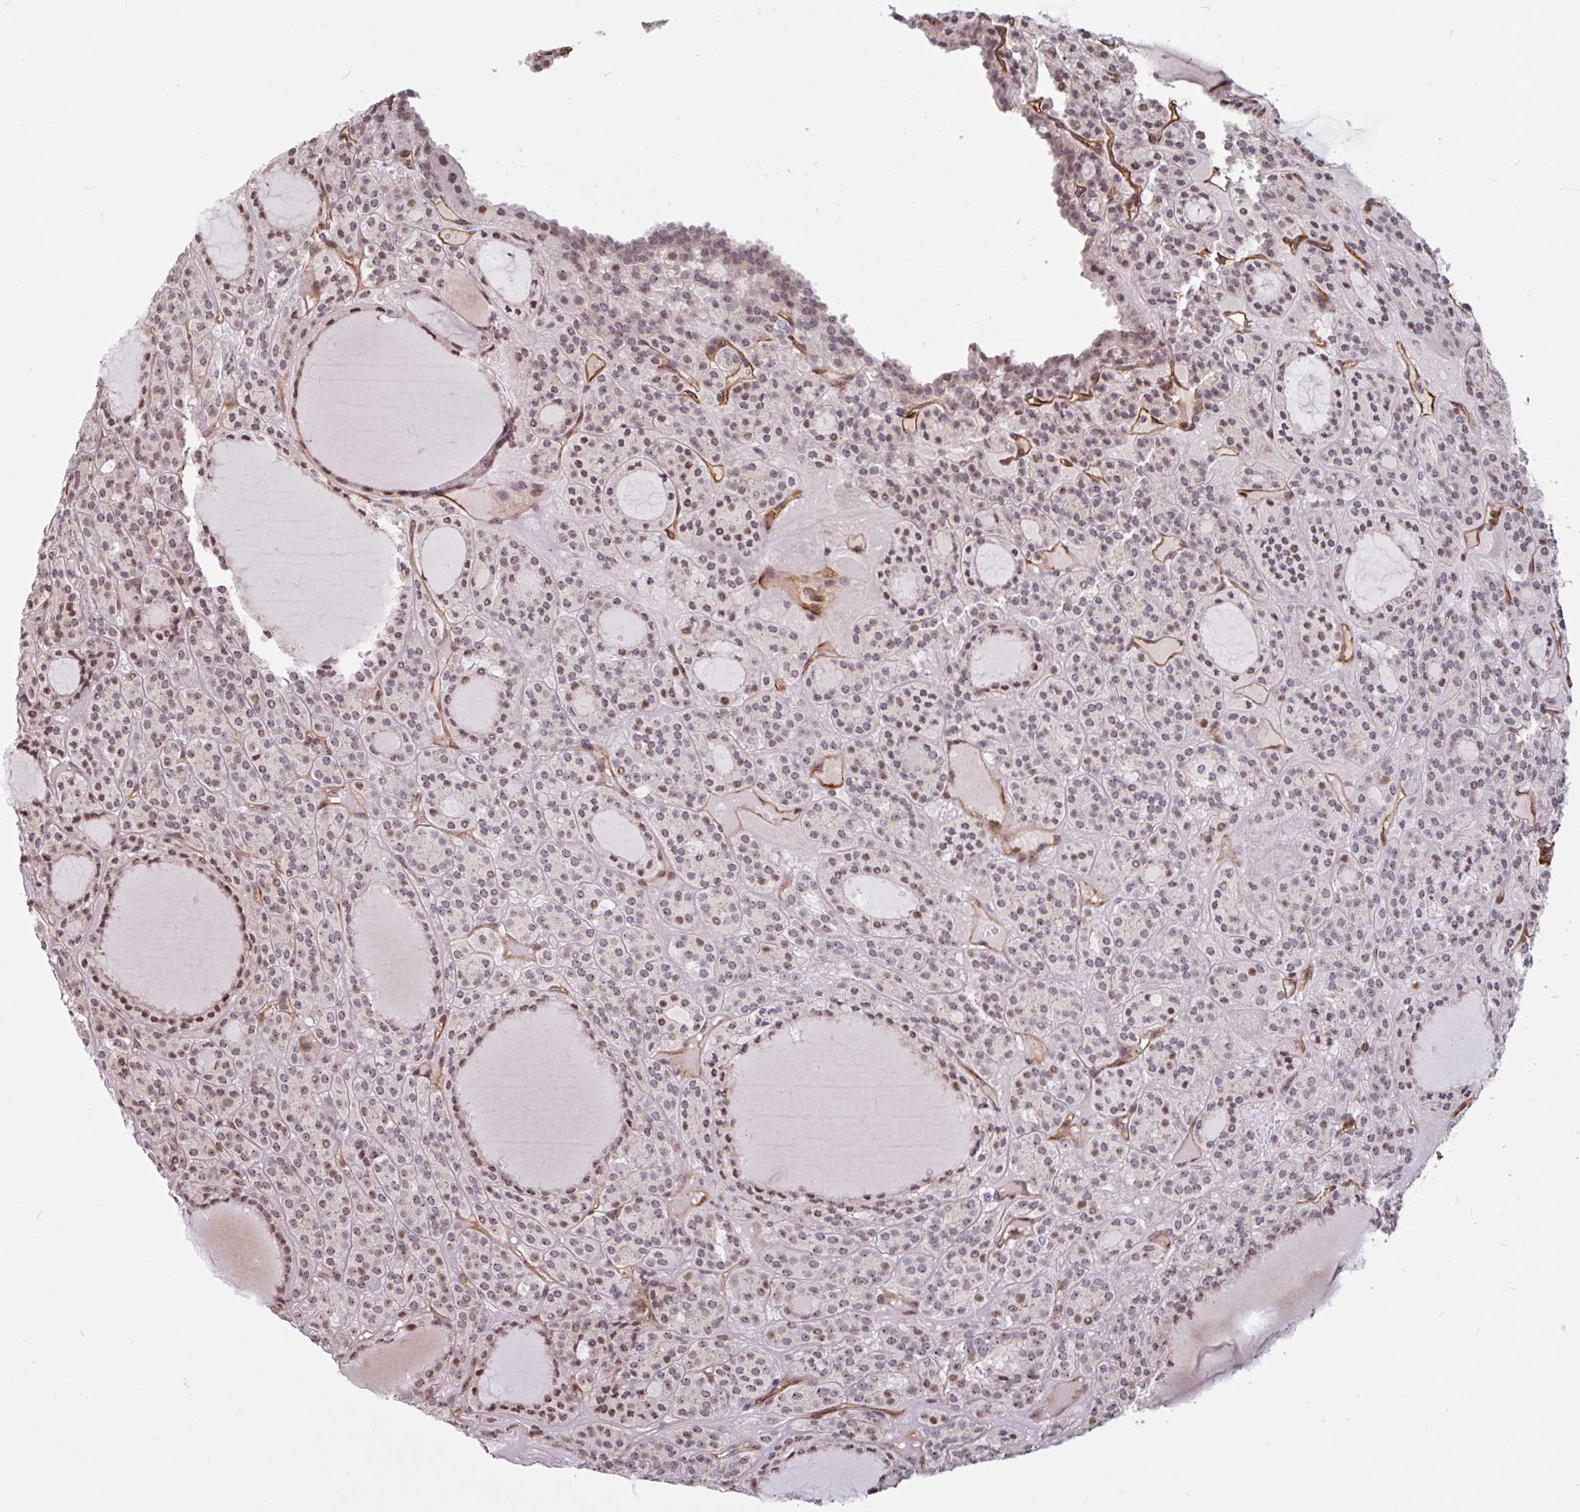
{"staining": {"intensity": "moderate", "quantity": "25%-75%", "location": "nuclear"}, "tissue": "thyroid cancer", "cell_type": "Tumor cells", "image_type": "cancer", "snomed": [{"axis": "morphology", "description": "Follicular adenoma carcinoma, NOS"}, {"axis": "topography", "description": "Thyroid gland"}], "caption": "The histopathology image exhibits staining of follicular adenoma carcinoma (thyroid), revealing moderate nuclear protein expression (brown color) within tumor cells. The staining is performed using DAB brown chromogen to label protein expression. The nuclei are counter-stained blue using hematoxylin.", "gene": "ZNF689", "patient": {"sex": "female", "age": 63}}